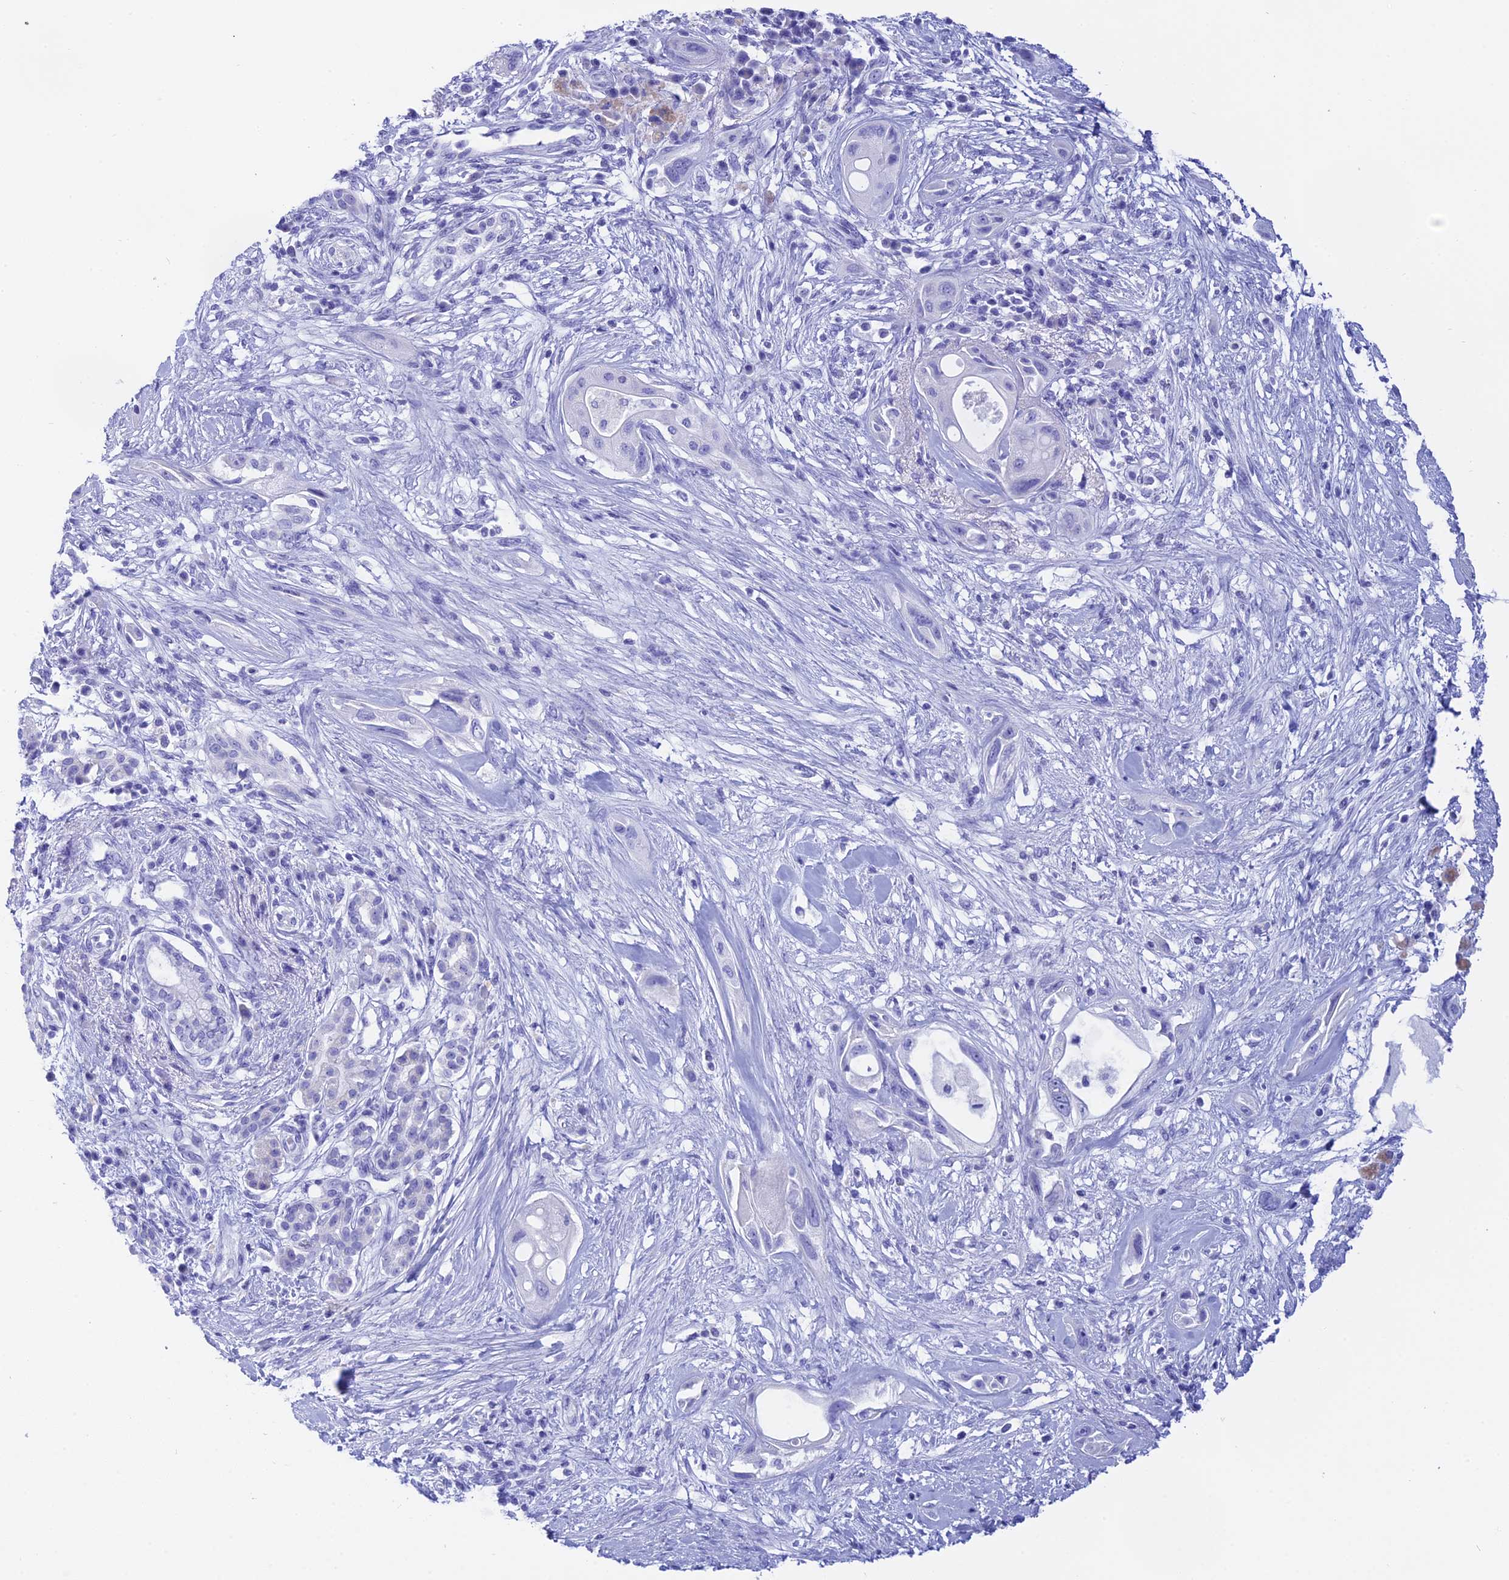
{"staining": {"intensity": "negative", "quantity": "none", "location": "none"}, "tissue": "pancreatic cancer", "cell_type": "Tumor cells", "image_type": "cancer", "snomed": [{"axis": "morphology", "description": "Adenocarcinoma, NOS"}, {"axis": "topography", "description": "Pancreas"}], "caption": "The micrograph exhibits no significant staining in tumor cells of adenocarcinoma (pancreatic). (DAB (3,3'-diaminobenzidine) immunohistochemistry, high magnification).", "gene": "ISCA1", "patient": {"sex": "male", "age": 68}}